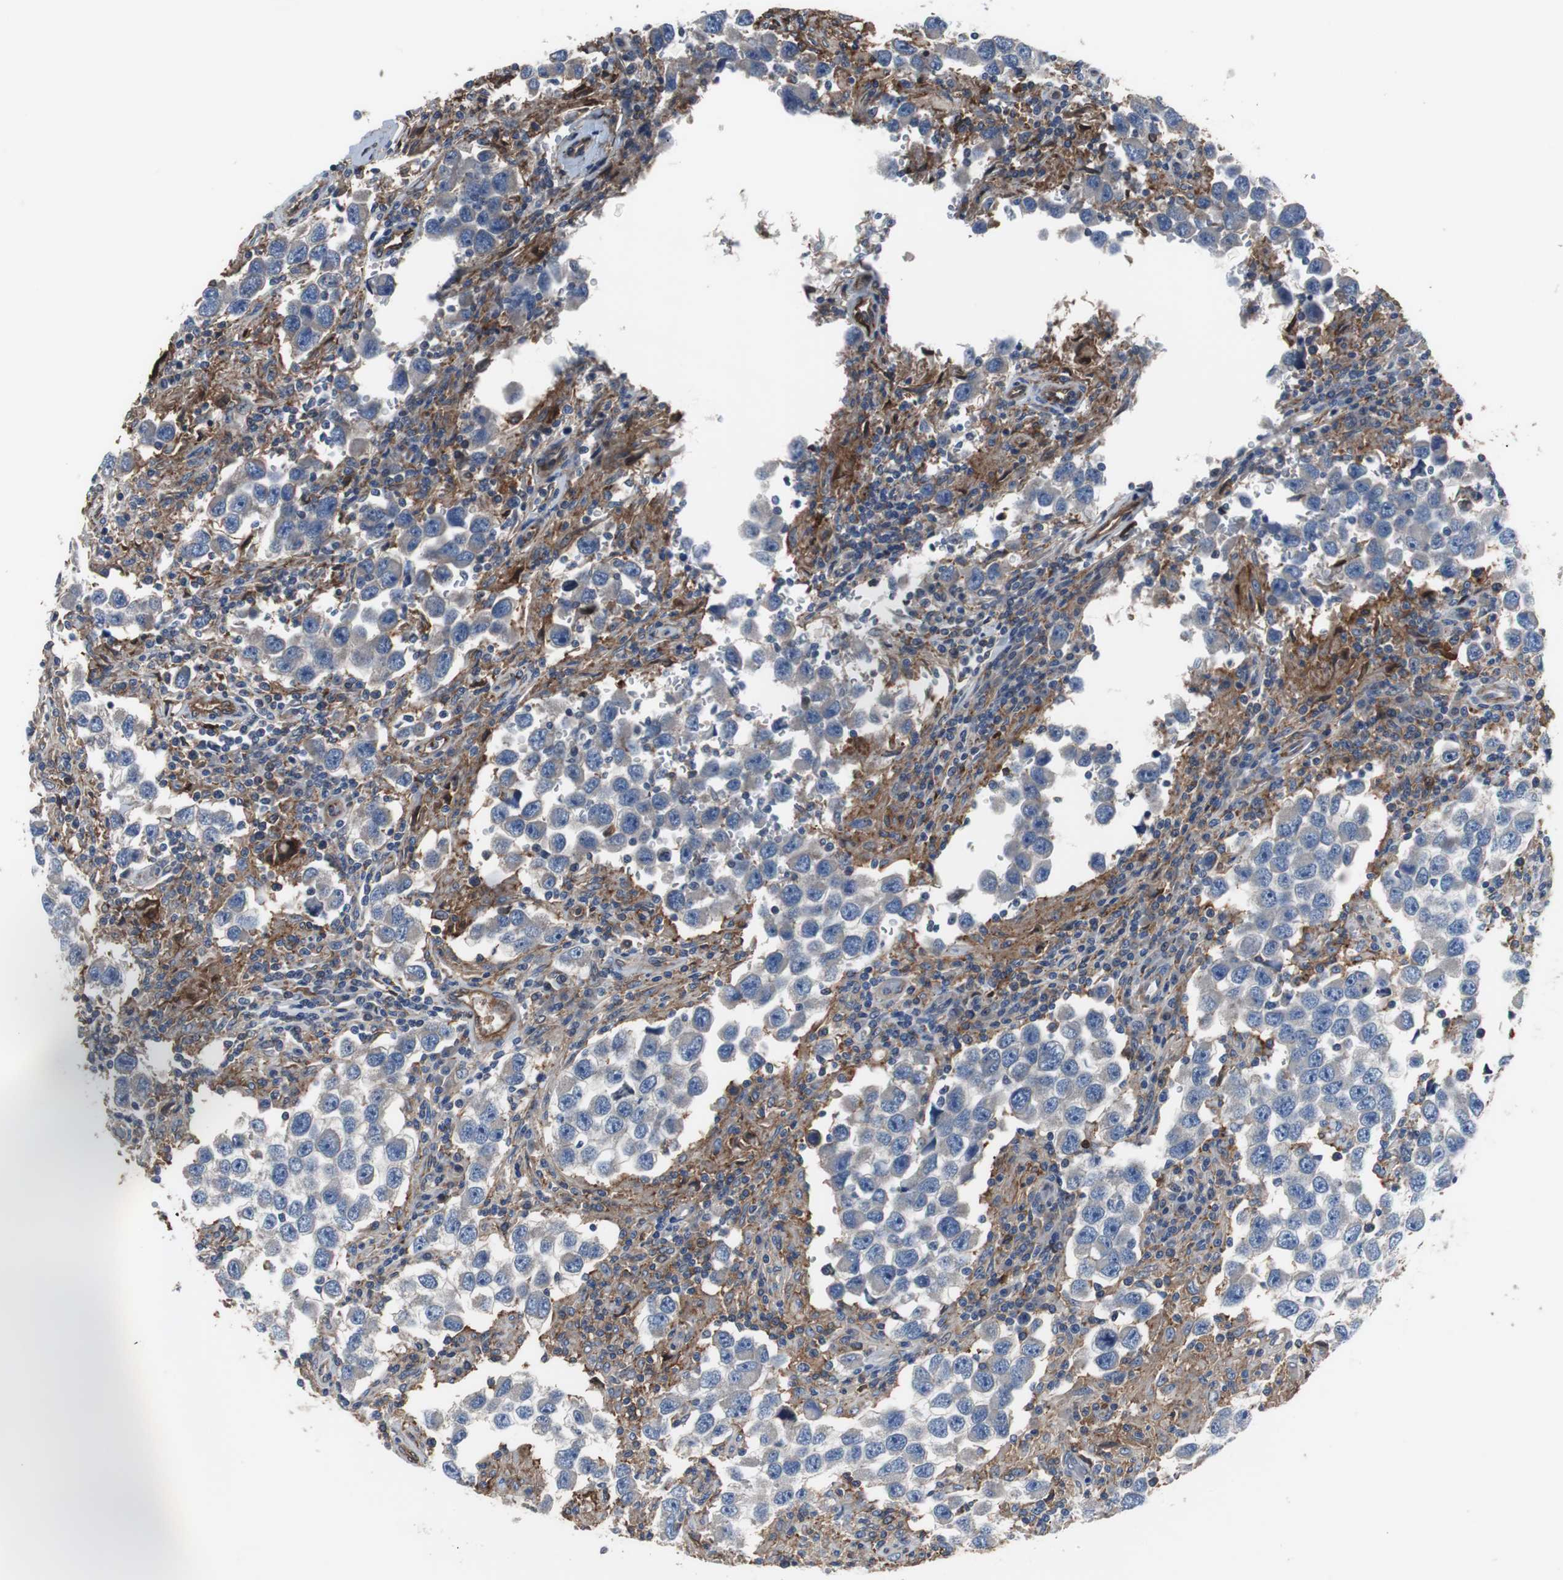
{"staining": {"intensity": "negative", "quantity": "none", "location": "none"}, "tissue": "testis cancer", "cell_type": "Tumor cells", "image_type": "cancer", "snomed": [{"axis": "morphology", "description": "Carcinoma, Embryonal, NOS"}, {"axis": "topography", "description": "Testis"}], "caption": "Human testis cancer (embryonal carcinoma) stained for a protein using immunohistochemistry (IHC) displays no expression in tumor cells.", "gene": "ANXA4", "patient": {"sex": "male", "age": 21}}